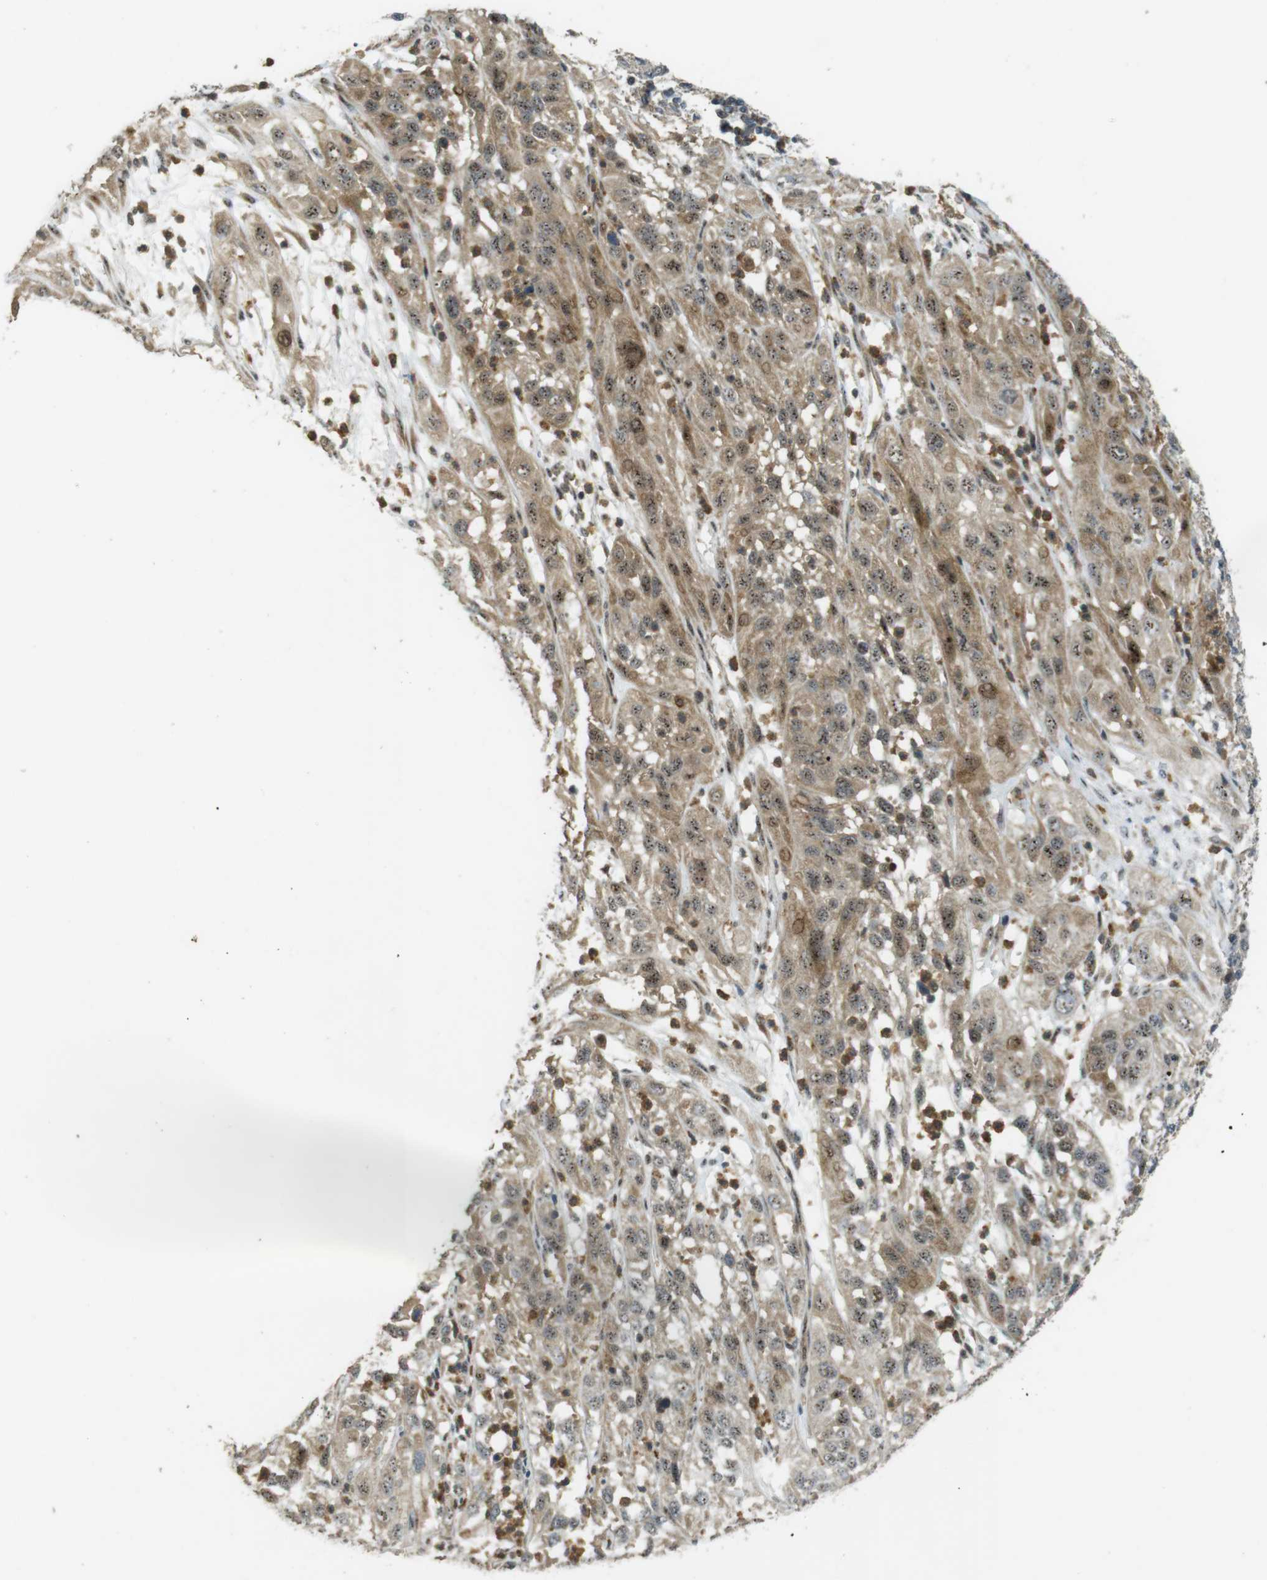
{"staining": {"intensity": "moderate", "quantity": ">75%", "location": "cytoplasmic/membranous,nuclear"}, "tissue": "cervical cancer", "cell_type": "Tumor cells", "image_type": "cancer", "snomed": [{"axis": "morphology", "description": "Squamous cell carcinoma, NOS"}, {"axis": "topography", "description": "Cervix"}], "caption": "IHC staining of cervical cancer, which exhibits medium levels of moderate cytoplasmic/membranous and nuclear staining in about >75% of tumor cells indicating moderate cytoplasmic/membranous and nuclear protein expression. The staining was performed using DAB (3,3'-diaminobenzidine) (brown) for protein detection and nuclei were counterstained in hematoxylin (blue).", "gene": "TMX3", "patient": {"sex": "female", "age": 32}}